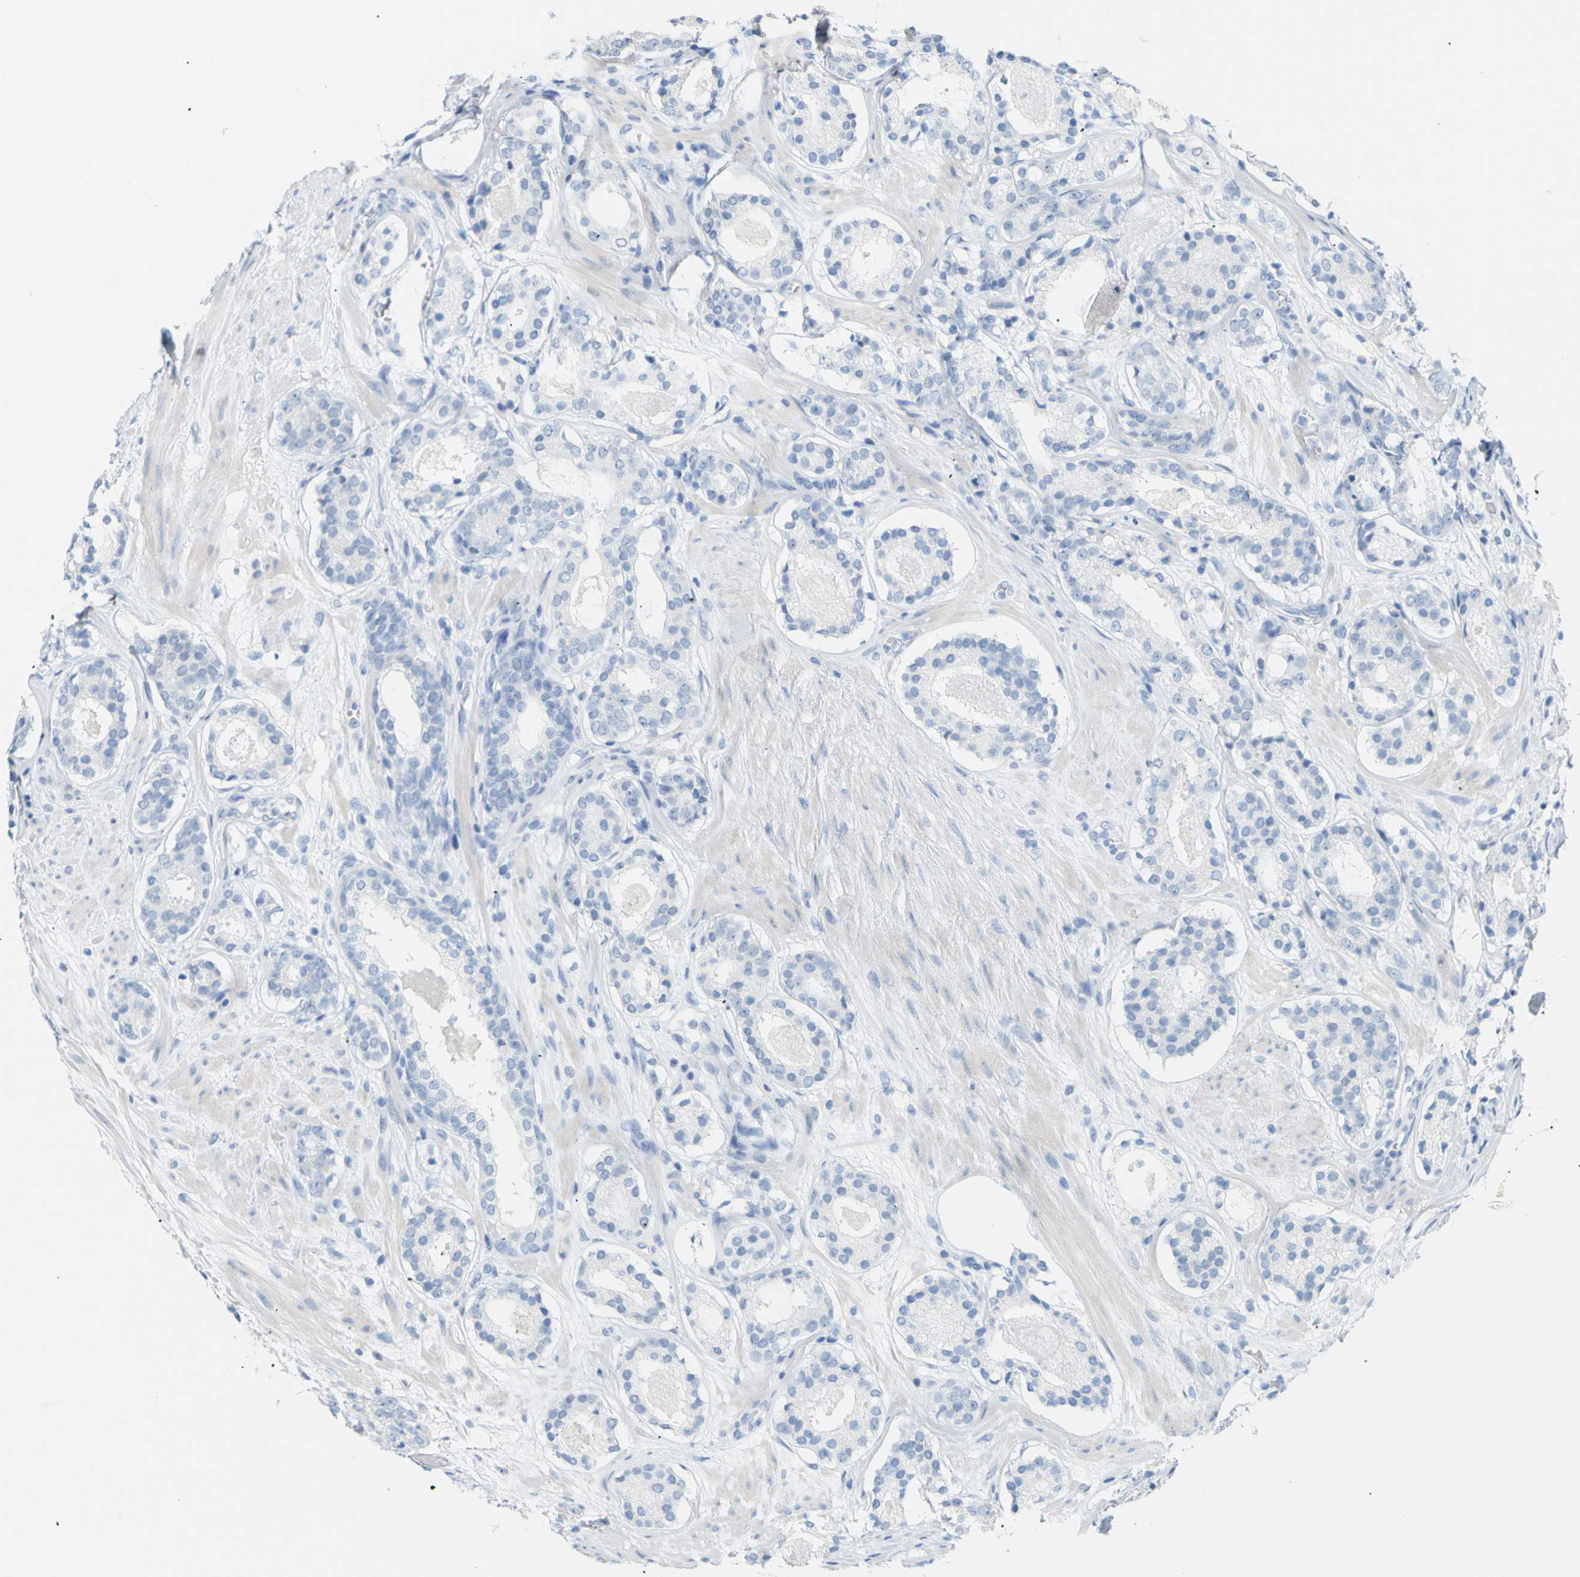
{"staining": {"intensity": "negative", "quantity": "none", "location": "none"}, "tissue": "prostate cancer", "cell_type": "Tumor cells", "image_type": "cancer", "snomed": [{"axis": "morphology", "description": "Adenocarcinoma, Low grade"}, {"axis": "topography", "description": "Prostate"}], "caption": "Tumor cells show no significant expression in prostate cancer.", "gene": "OPN1SW", "patient": {"sex": "male", "age": 69}}